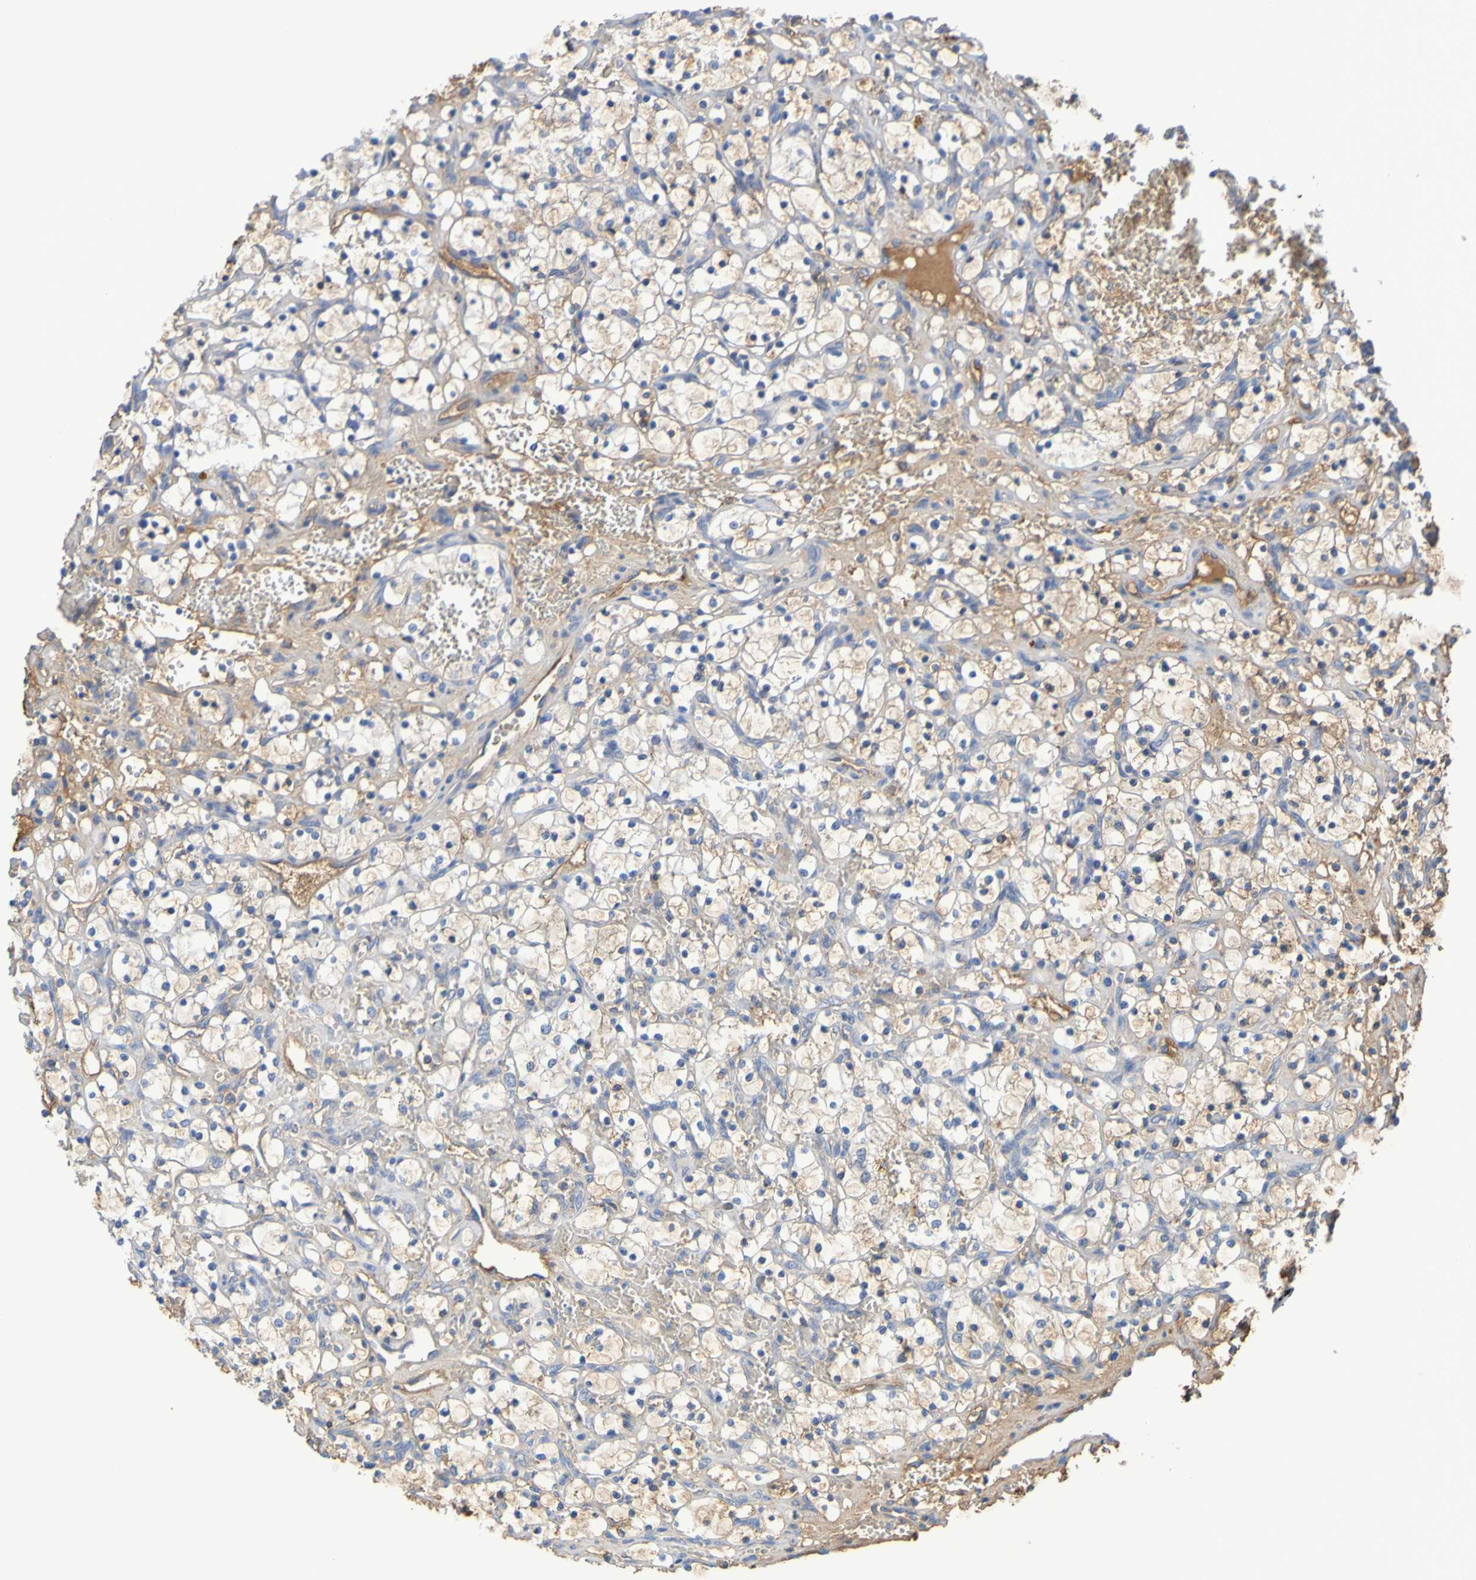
{"staining": {"intensity": "moderate", "quantity": "25%-75%", "location": "cytoplasmic/membranous"}, "tissue": "renal cancer", "cell_type": "Tumor cells", "image_type": "cancer", "snomed": [{"axis": "morphology", "description": "Adenocarcinoma, NOS"}, {"axis": "topography", "description": "Kidney"}], "caption": "Immunohistochemical staining of renal adenocarcinoma exhibits moderate cytoplasmic/membranous protein expression in approximately 25%-75% of tumor cells.", "gene": "GAB3", "patient": {"sex": "female", "age": 69}}